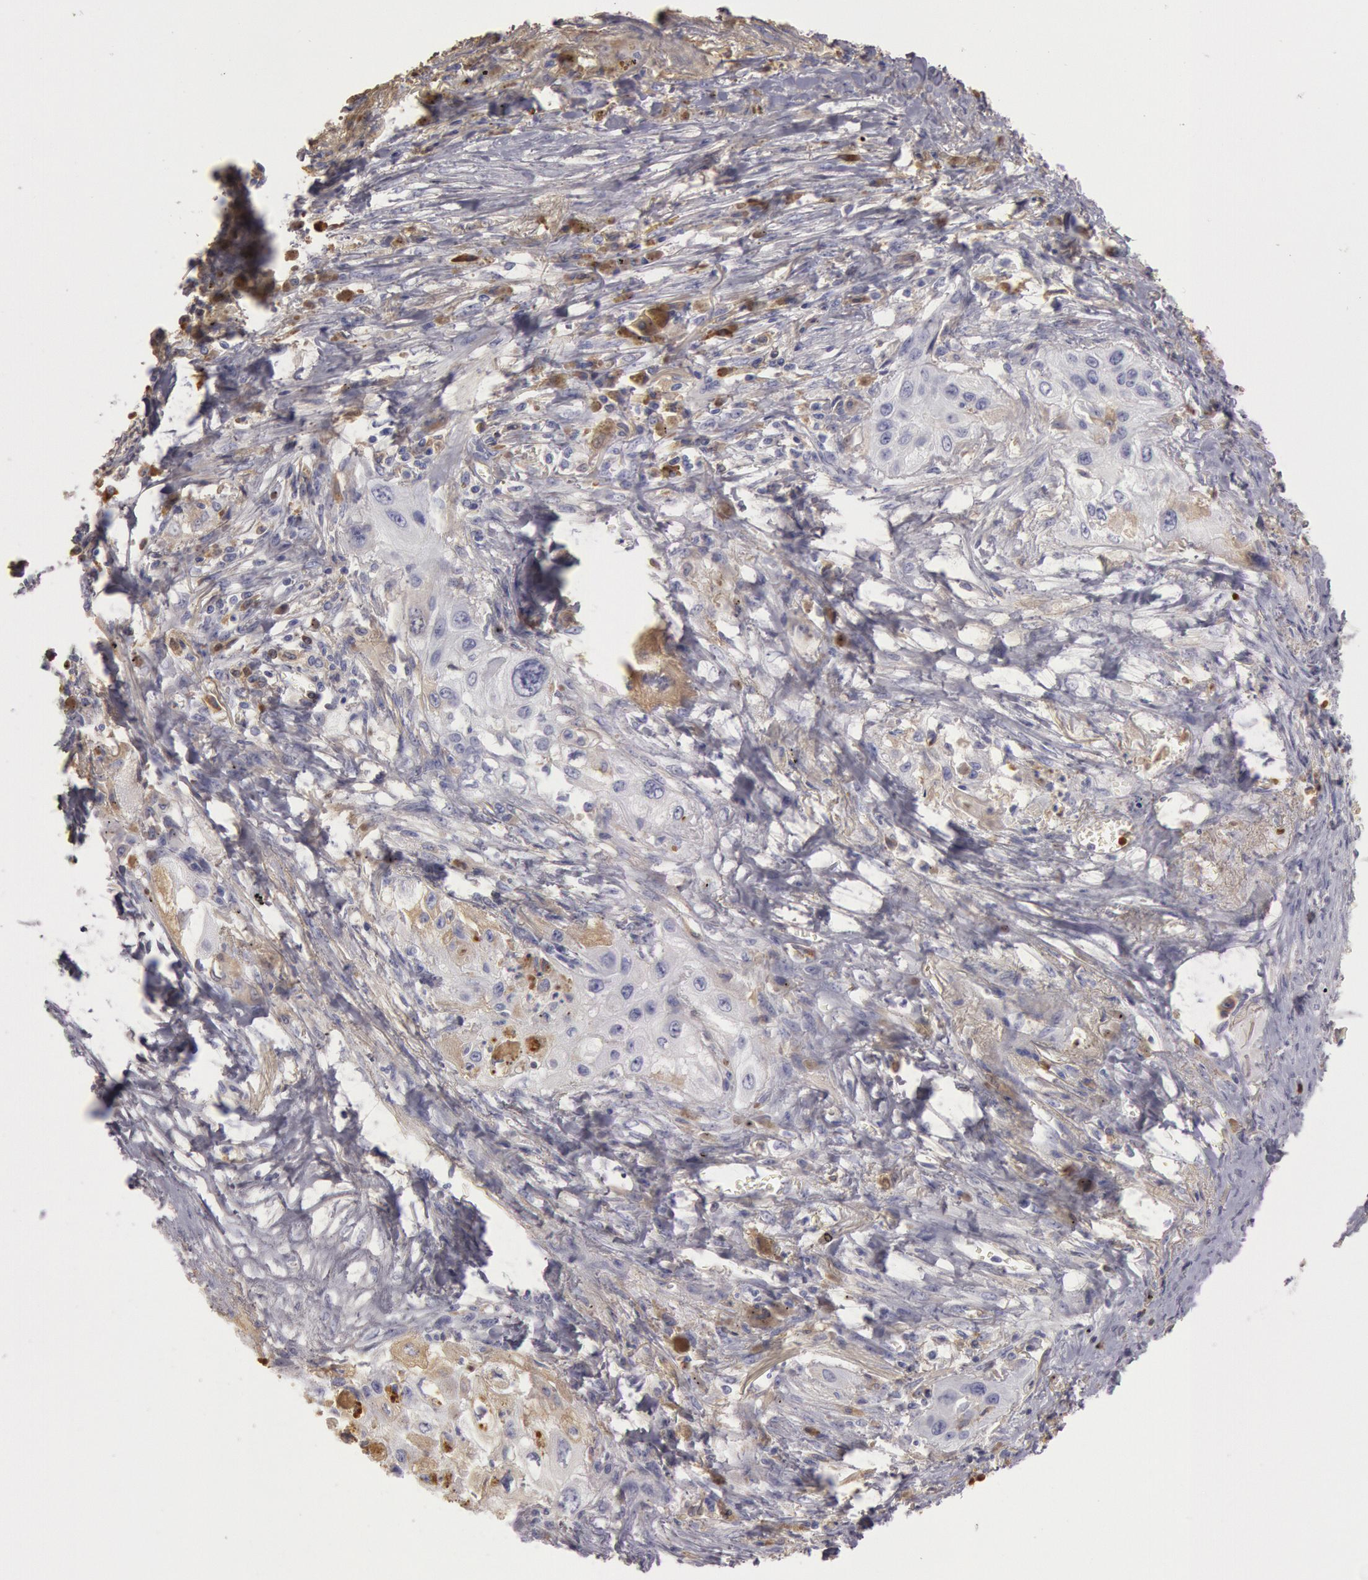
{"staining": {"intensity": "weak", "quantity": "<25%", "location": "cytoplasmic/membranous"}, "tissue": "lung cancer", "cell_type": "Tumor cells", "image_type": "cancer", "snomed": [{"axis": "morphology", "description": "Squamous cell carcinoma, NOS"}, {"axis": "topography", "description": "Lung"}], "caption": "Immunohistochemistry image of squamous cell carcinoma (lung) stained for a protein (brown), which displays no staining in tumor cells.", "gene": "IGHG1", "patient": {"sex": "male", "age": 71}}